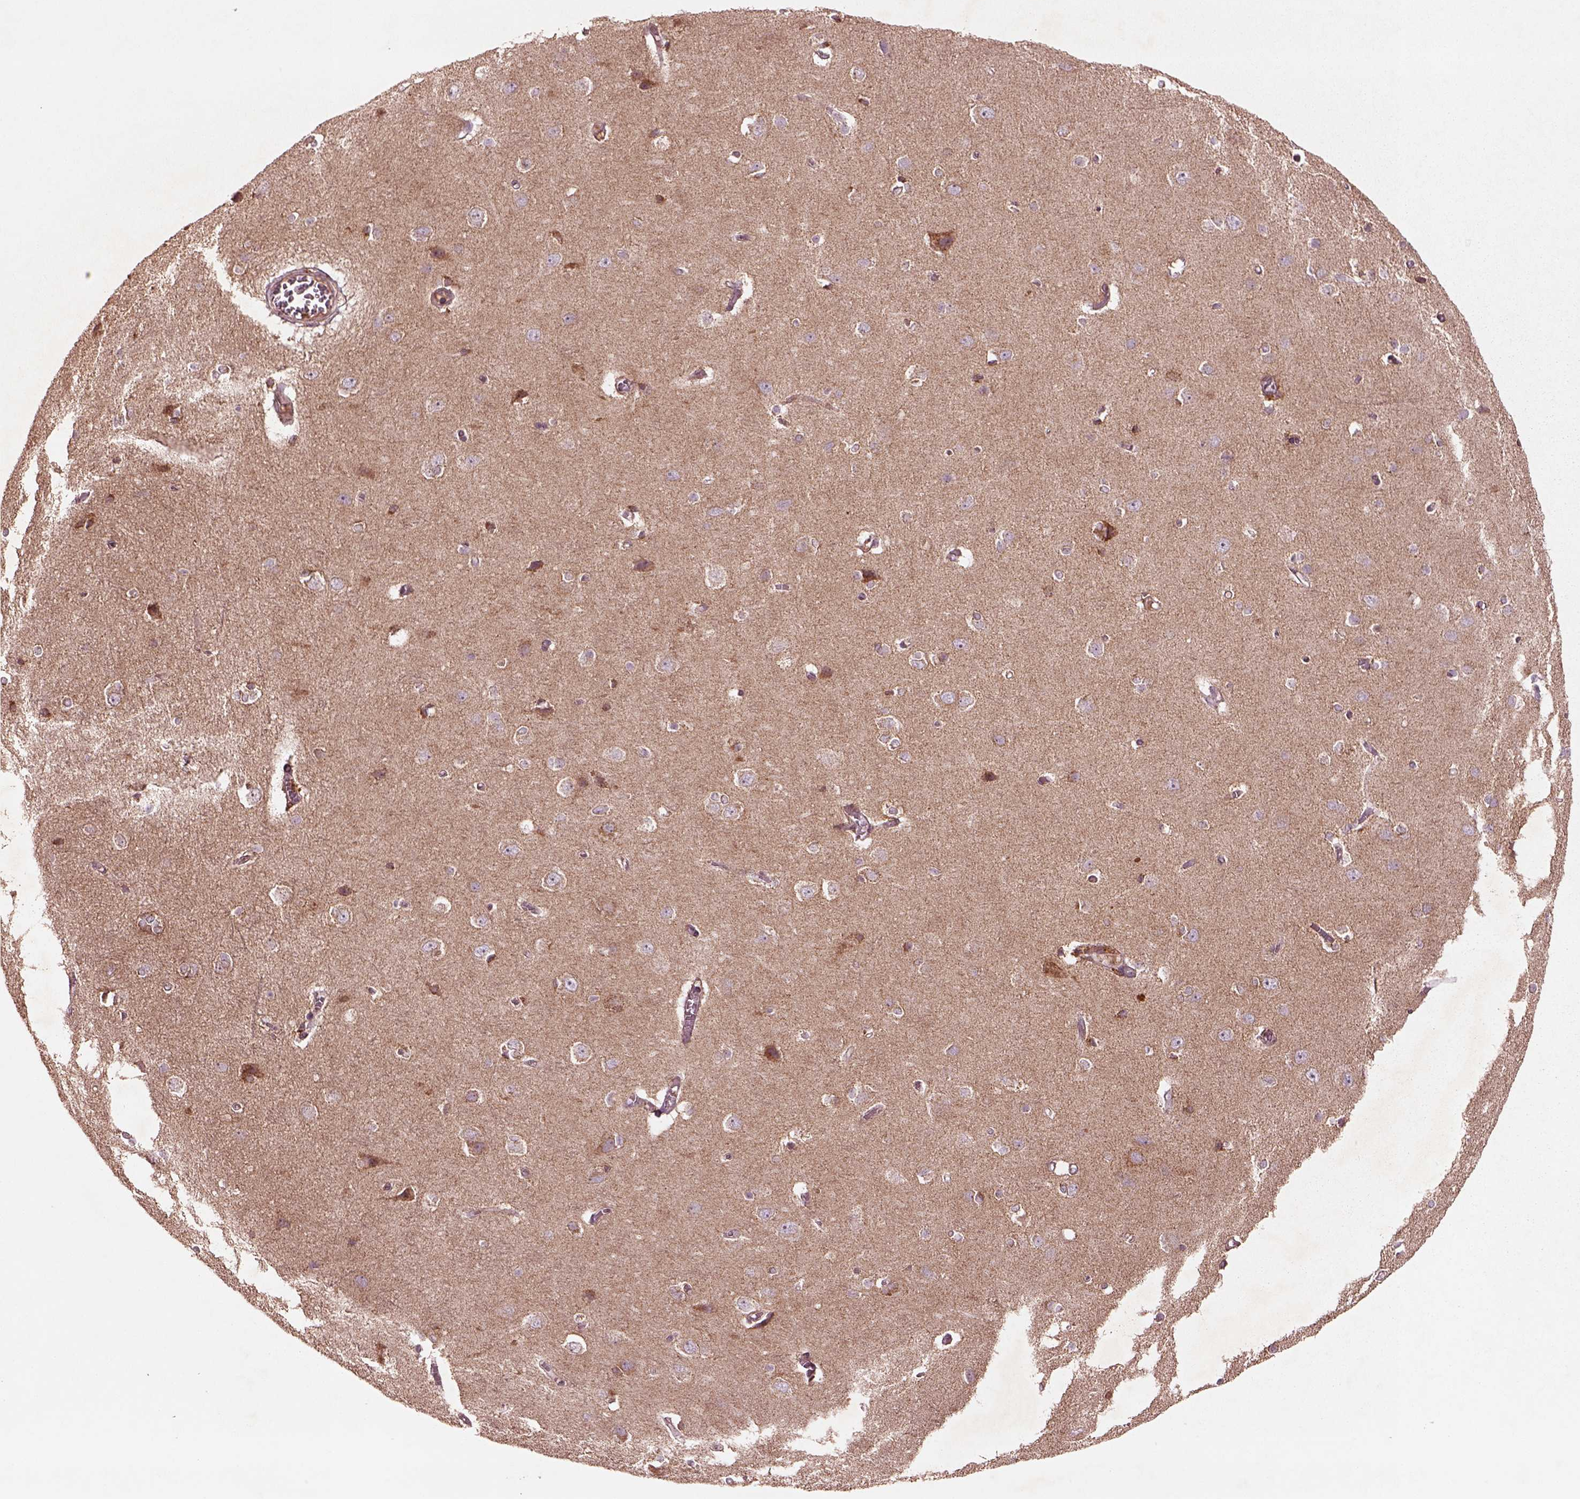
{"staining": {"intensity": "negative", "quantity": "none", "location": "none"}, "tissue": "cerebral cortex", "cell_type": "Endothelial cells", "image_type": "normal", "snomed": [{"axis": "morphology", "description": "Normal tissue, NOS"}, {"axis": "topography", "description": "Cerebral cortex"}], "caption": "High magnification brightfield microscopy of benign cerebral cortex stained with DAB (3,3'-diaminobenzidine) (brown) and counterstained with hematoxylin (blue): endothelial cells show no significant expression.", "gene": "SLC25A31", "patient": {"sex": "male", "age": 37}}